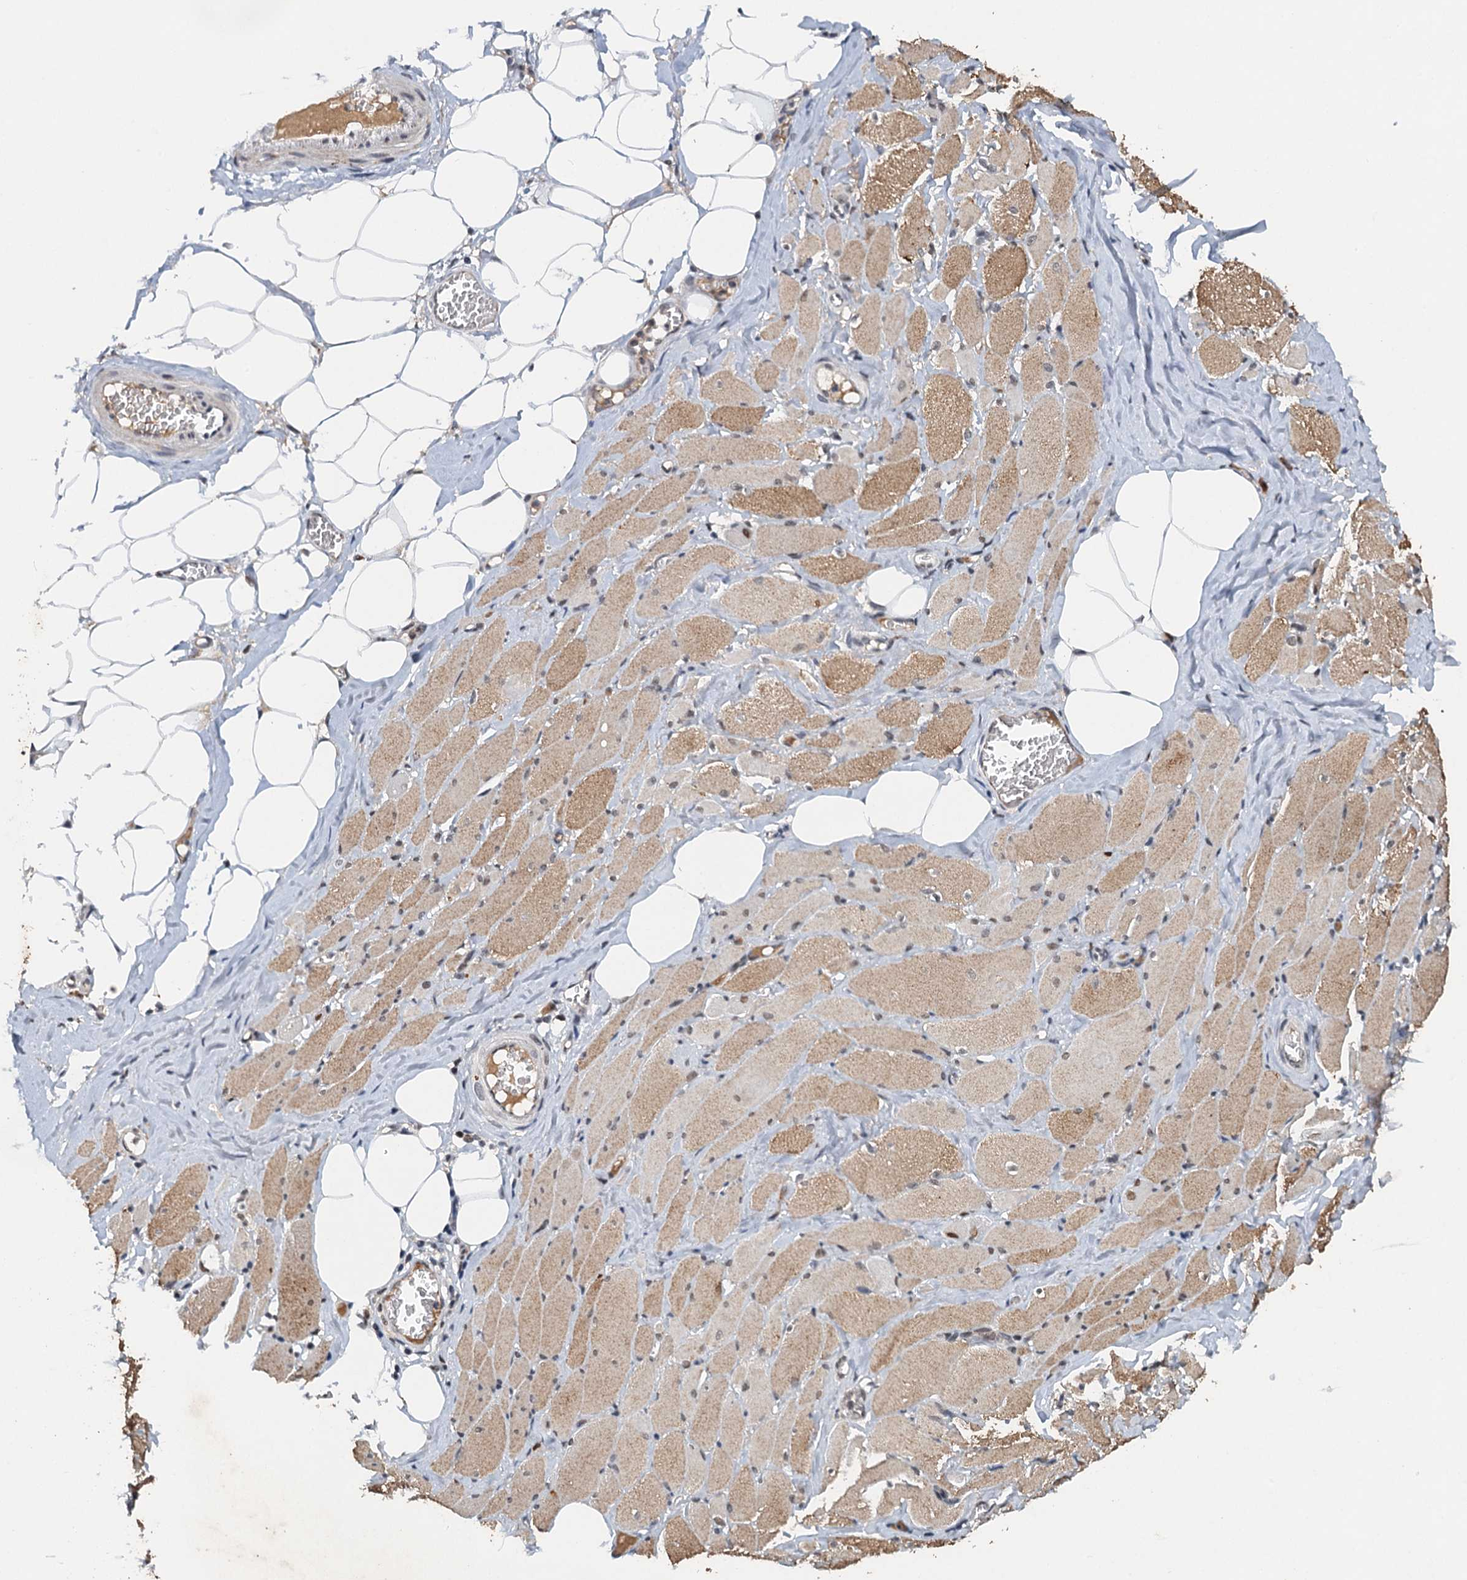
{"staining": {"intensity": "moderate", "quantity": "25%-75%", "location": "cytoplasmic/membranous"}, "tissue": "skeletal muscle", "cell_type": "Myocytes", "image_type": "normal", "snomed": [{"axis": "morphology", "description": "Normal tissue, NOS"}, {"axis": "morphology", "description": "Basal cell carcinoma"}, {"axis": "topography", "description": "Skeletal muscle"}], "caption": "Immunohistochemical staining of normal skeletal muscle displays medium levels of moderate cytoplasmic/membranous positivity in approximately 25%-75% of myocytes.", "gene": "CSTF3", "patient": {"sex": "female", "age": 64}}